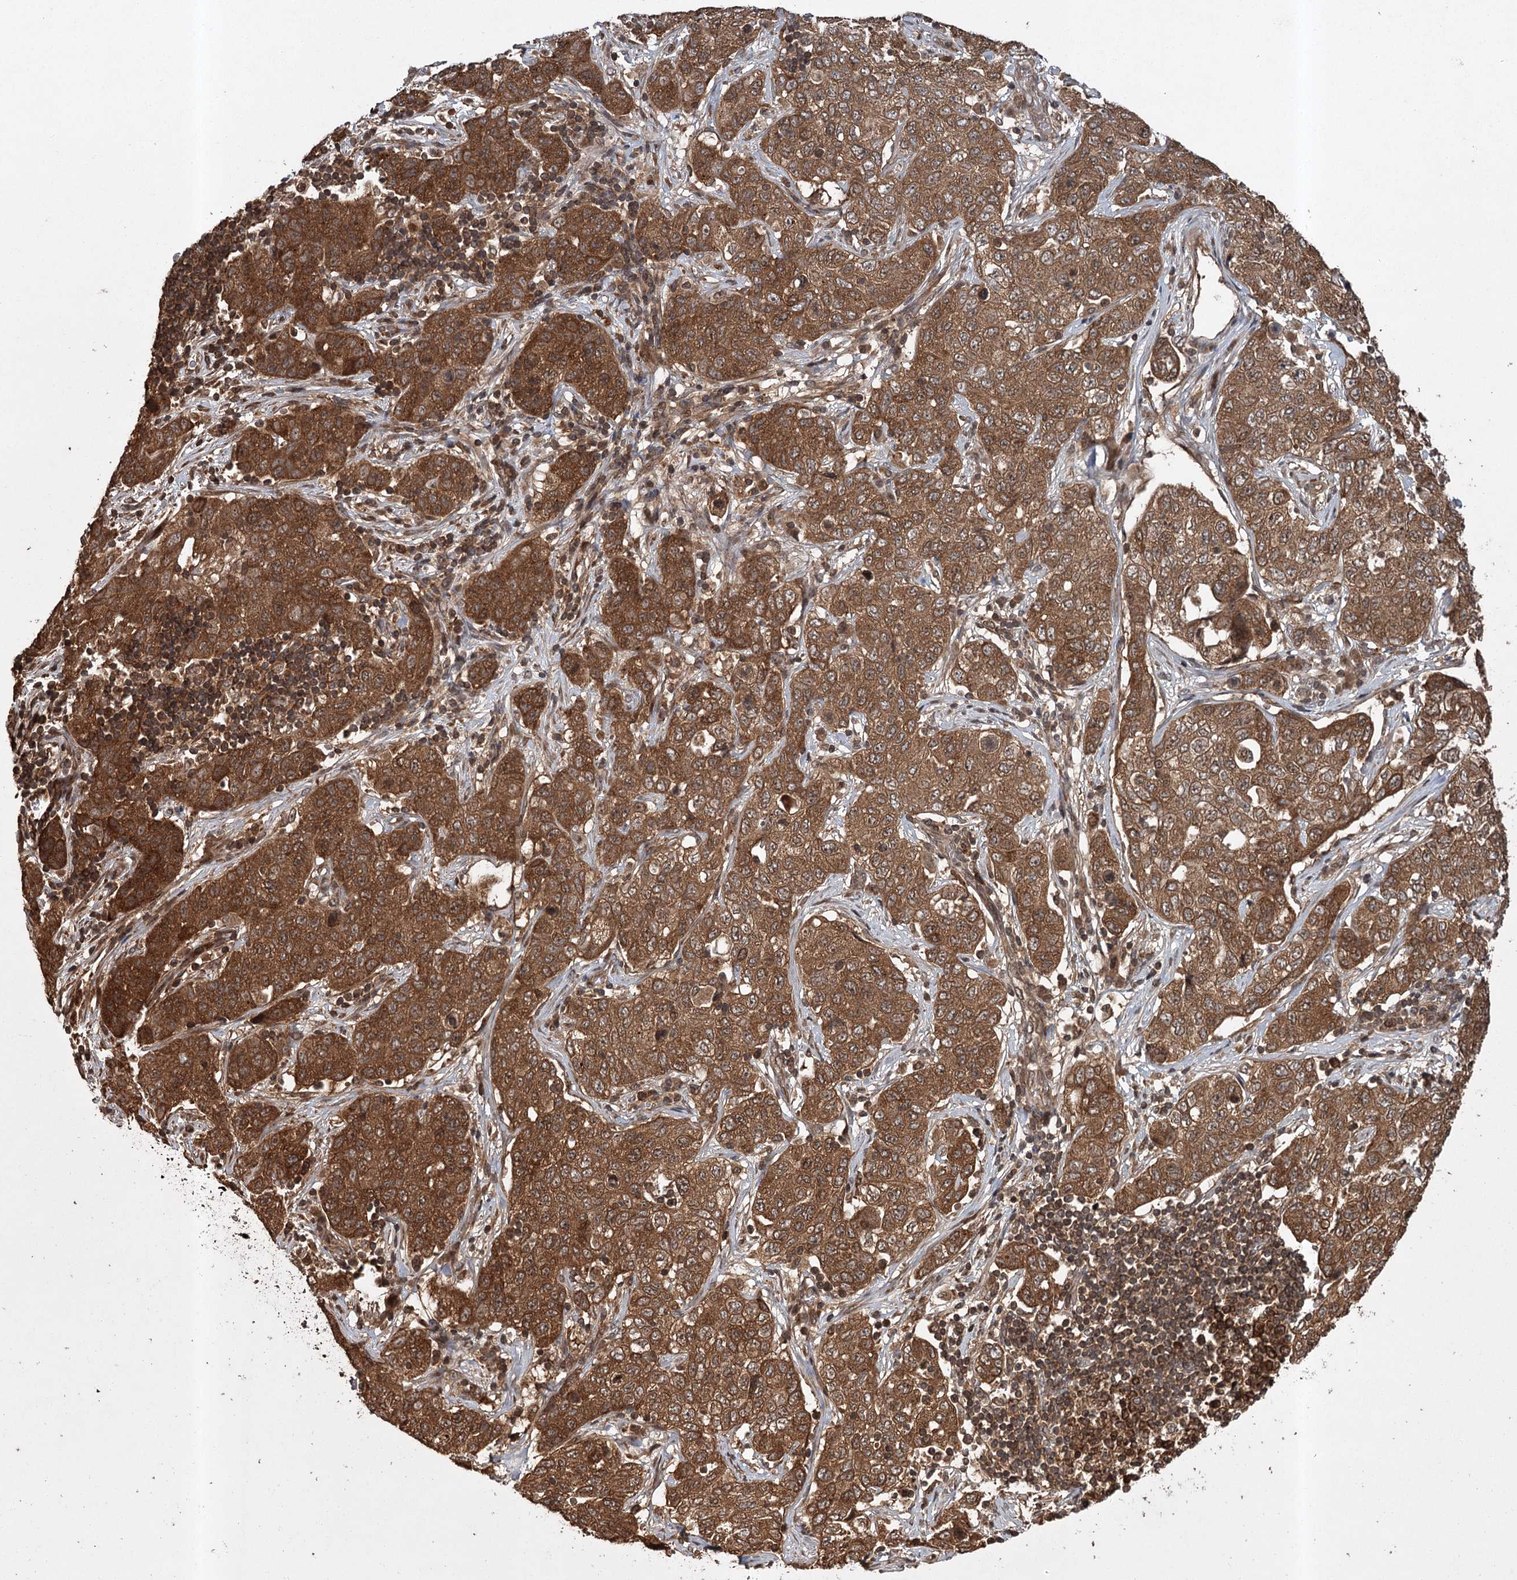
{"staining": {"intensity": "strong", "quantity": ">75%", "location": "cytoplasmic/membranous"}, "tissue": "stomach cancer", "cell_type": "Tumor cells", "image_type": "cancer", "snomed": [{"axis": "morphology", "description": "Normal tissue, NOS"}, {"axis": "morphology", "description": "Adenocarcinoma, NOS"}, {"axis": "topography", "description": "Lymph node"}, {"axis": "topography", "description": "Stomach"}], "caption": "There is high levels of strong cytoplasmic/membranous expression in tumor cells of stomach cancer, as demonstrated by immunohistochemical staining (brown color).", "gene": "RPAP3", "patient": {"sex": "male", "age": 48}}